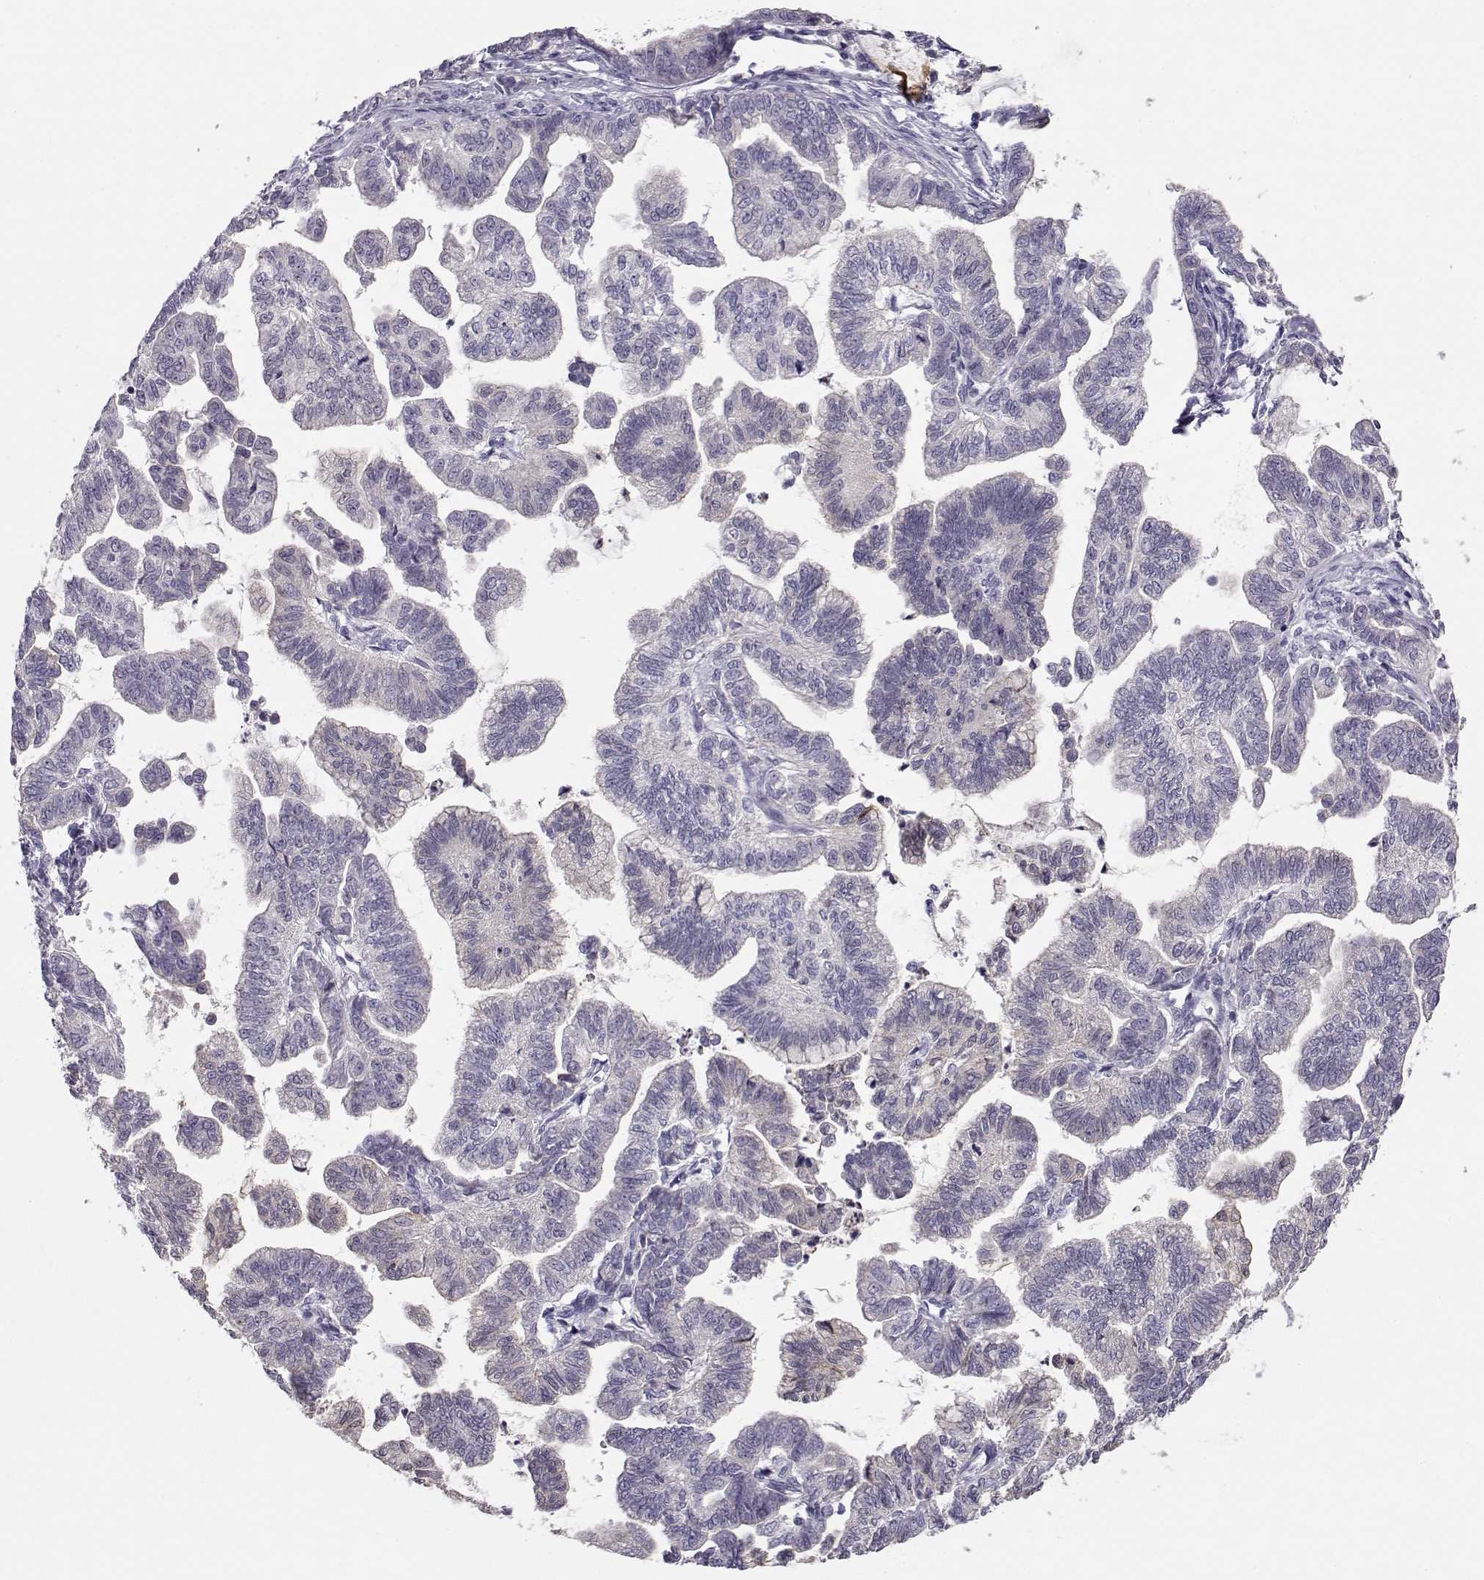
{"staining": {"intensity": "negative", "quantity": "none", "location": "none"}, "tissue": "stomach cancer", "cell_type": "Tumor cells", "image_type": "cancer", "snomed": [{"axis": "morphology", "description": "Adenocarcinoma, NOS"}, {"axis": "topography", "description": "Stomach"}], "caption": "This is an IHC histopathology image of adenocarcinoma (stomach). There is no staining in tumor cells.", "gene": "GRK1", "patient": {"sex": "male", "age": 83}}